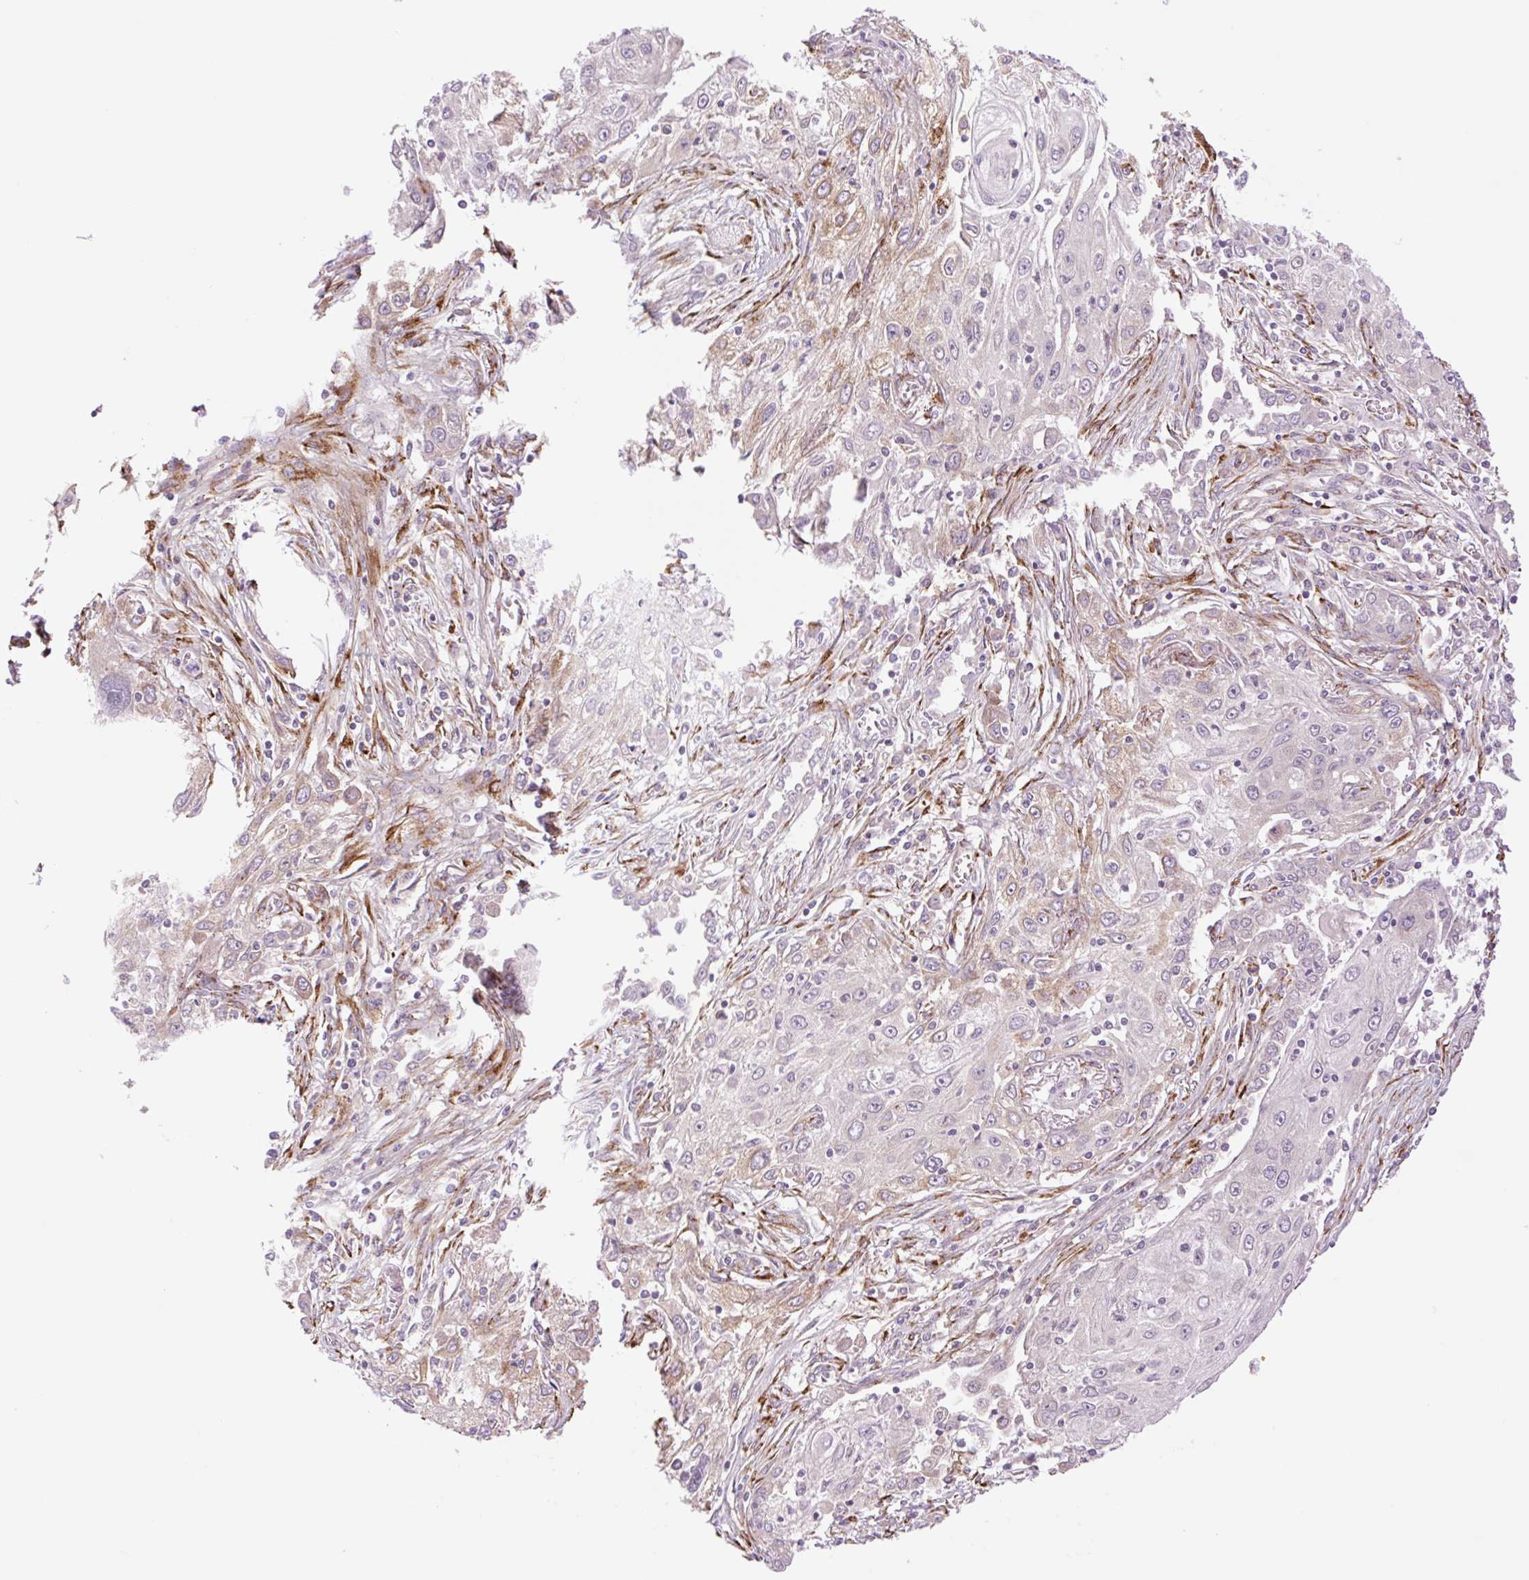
{"staining": {"intensity": "moderate", "quantity": "<25%", "location": "cytoplasmic/membranous"}, "tissue": "lung cancer", "cell_type": "Tumor cells", "image_type": "cancer", "snomed": [{"axis": "morphology", "description": "Squamous cell carcinoma, NOS"}, {"axis": "topography", "description": "Lung"}], "caption": "Brown immunohistochemical staining in human squamous cell carcinoma (lung) exhibits moderate cytoplasmic/membranous positivity in approximately <25% of tumor cells. The staining was performed using DAB (3,3'-diaminobenzidine), with brown indicating positive protein expression. Nuclei are stained blue with hematoxylin.", "gene": "COL5A1", "patient": {"sex": "female", "age": 69}}